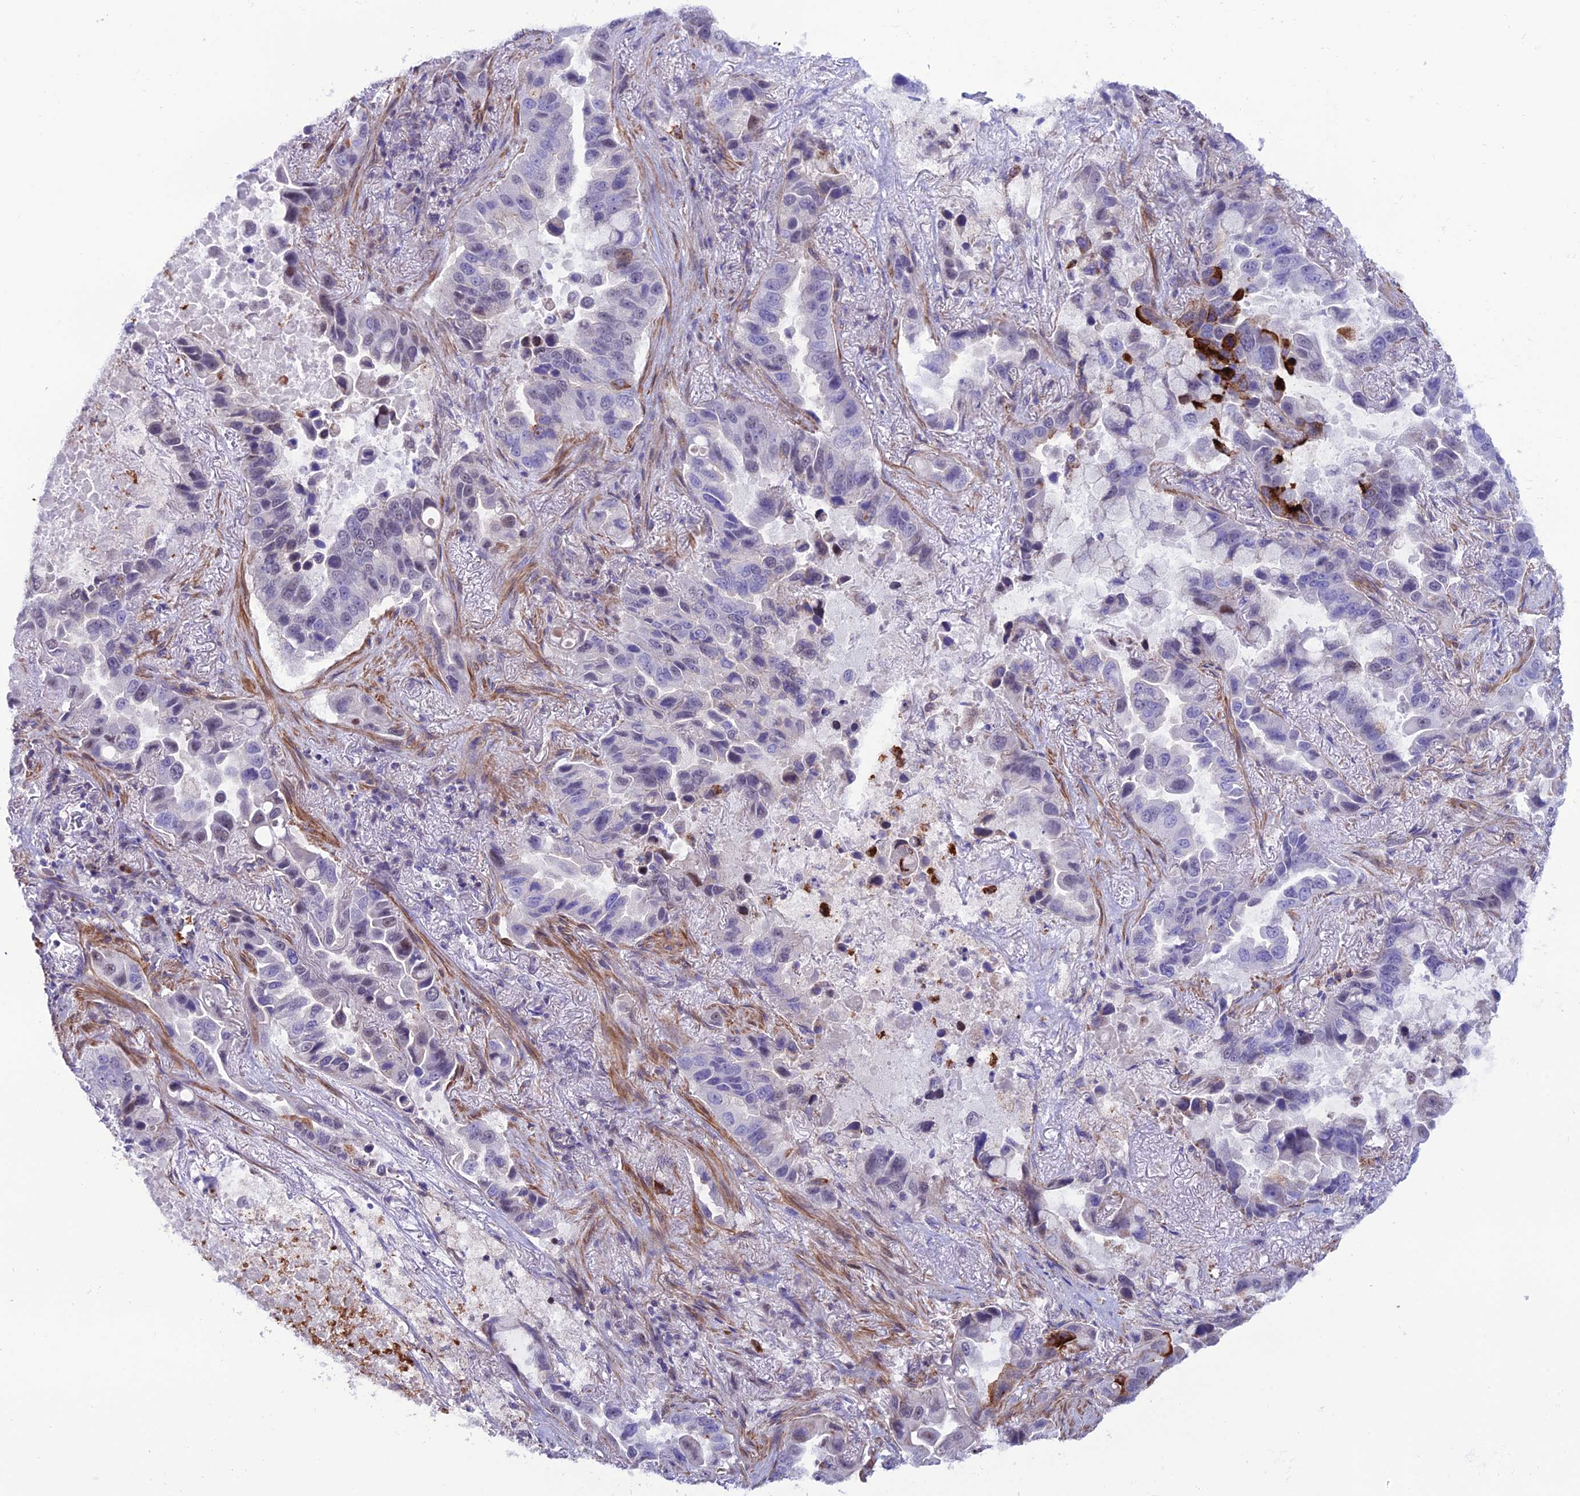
{"staining": {"intensity": "negative", "quantity": "none", "location": "none"}, "tissue": "lung cancer", "cell_type": "Tumor cells", "image_type": "cancer", "snomed": [{"axis": "morphology", "description": "Adenocarcinoma, NOS"}, {"axis": "topography", "description": "Lung"}], "caption": "High magnification brightfield microscopy of lung cancer (adenocarcinoma) stained with DAB (brown) and counterstained with hematoxylin (blue): tumor cells show no significant positivity.", "gene": "COL6A6", "patient": {"sex": "male", "age": 64}}